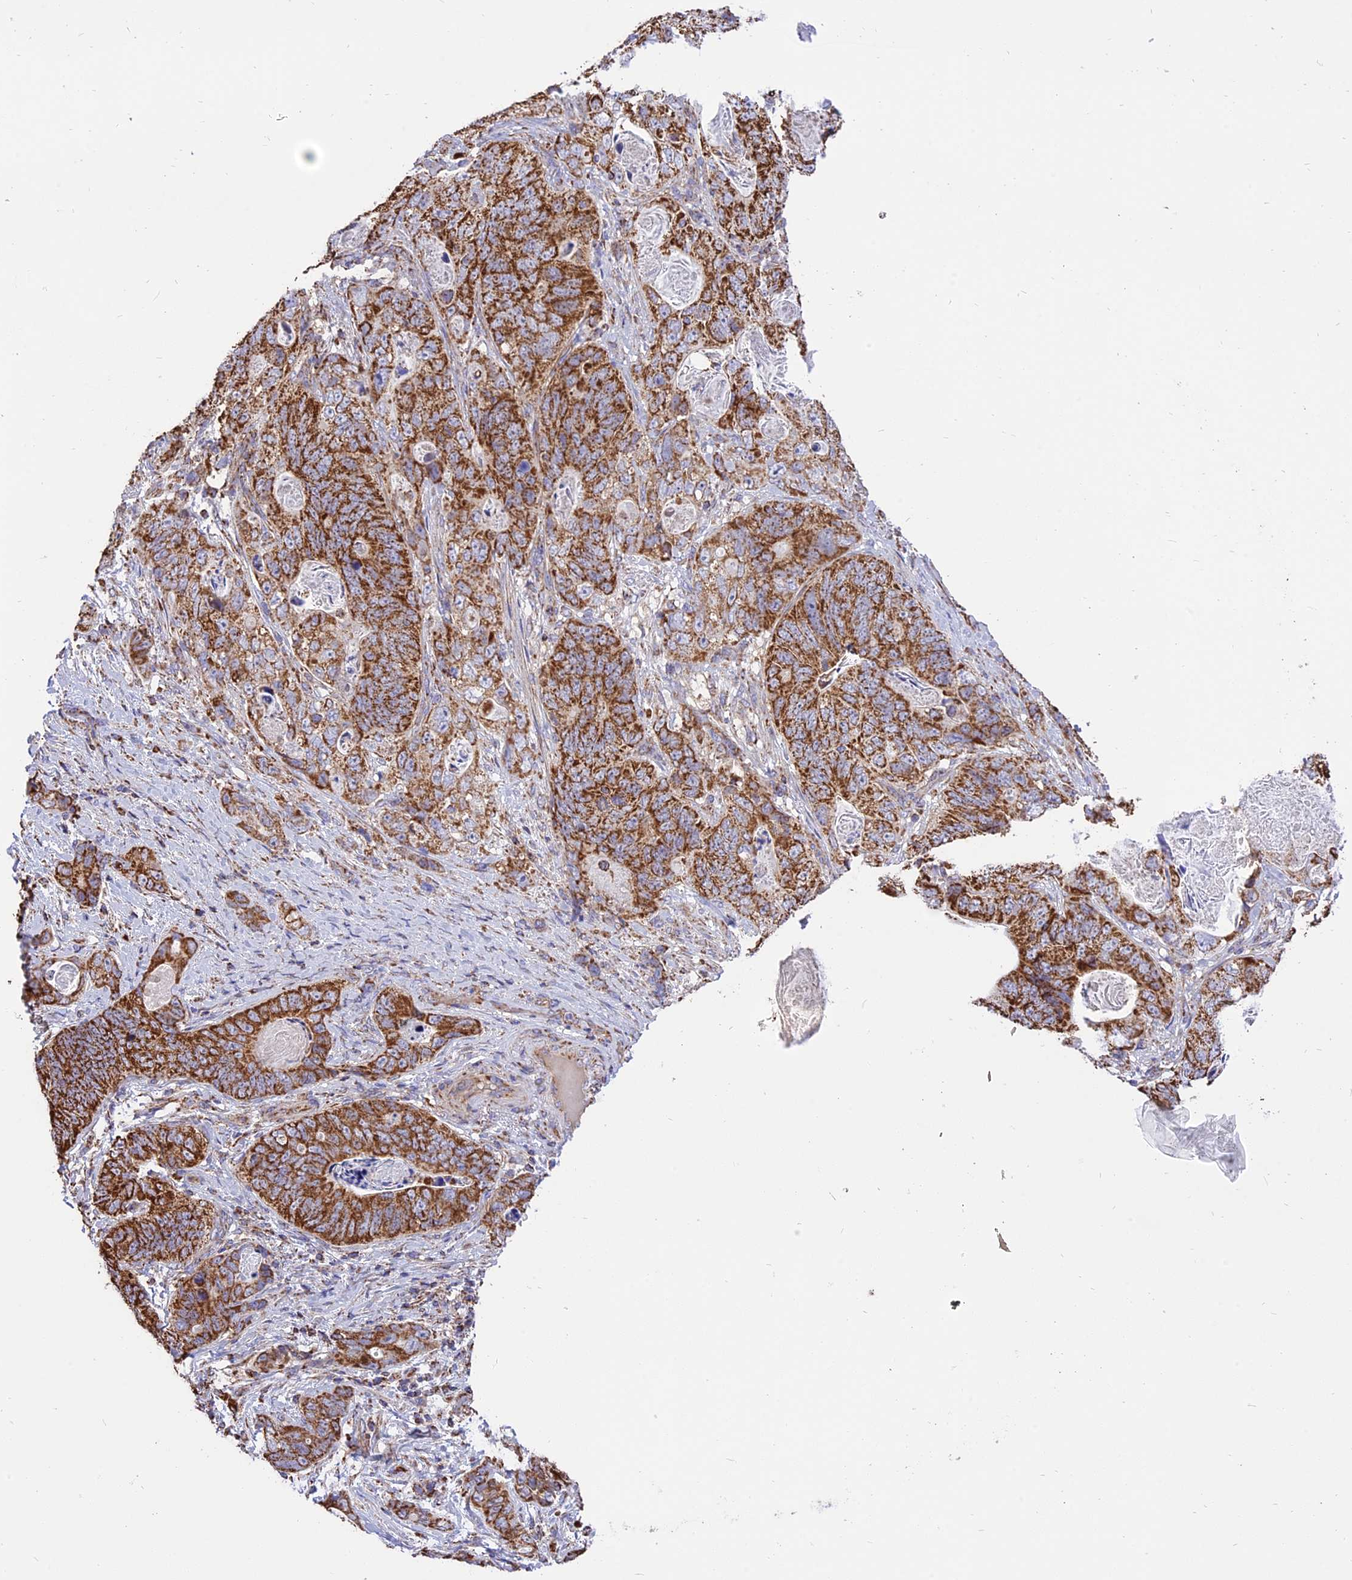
{"staining": {"intensity": "strong", "quantity": ">75%", "location": "cytoplasmic/membranous"}, "tissue": "stomach cancer", "cell_type": "Tumor cells", "image_type": "cancer", "snomed": [{"axis": "morphology", "description": "Normal tissue, NOS"}, {"axis": "morphology", "description": "Adenocarcinoma, NOS"}, {"axis": "topography", "description": "Stomach"}], "caption": "Stomach cancer stained with a protein marker exhibits strong staining in tumor cells.", "gene": "TTC4", "patient": {"sex": "female", "age": 89}}